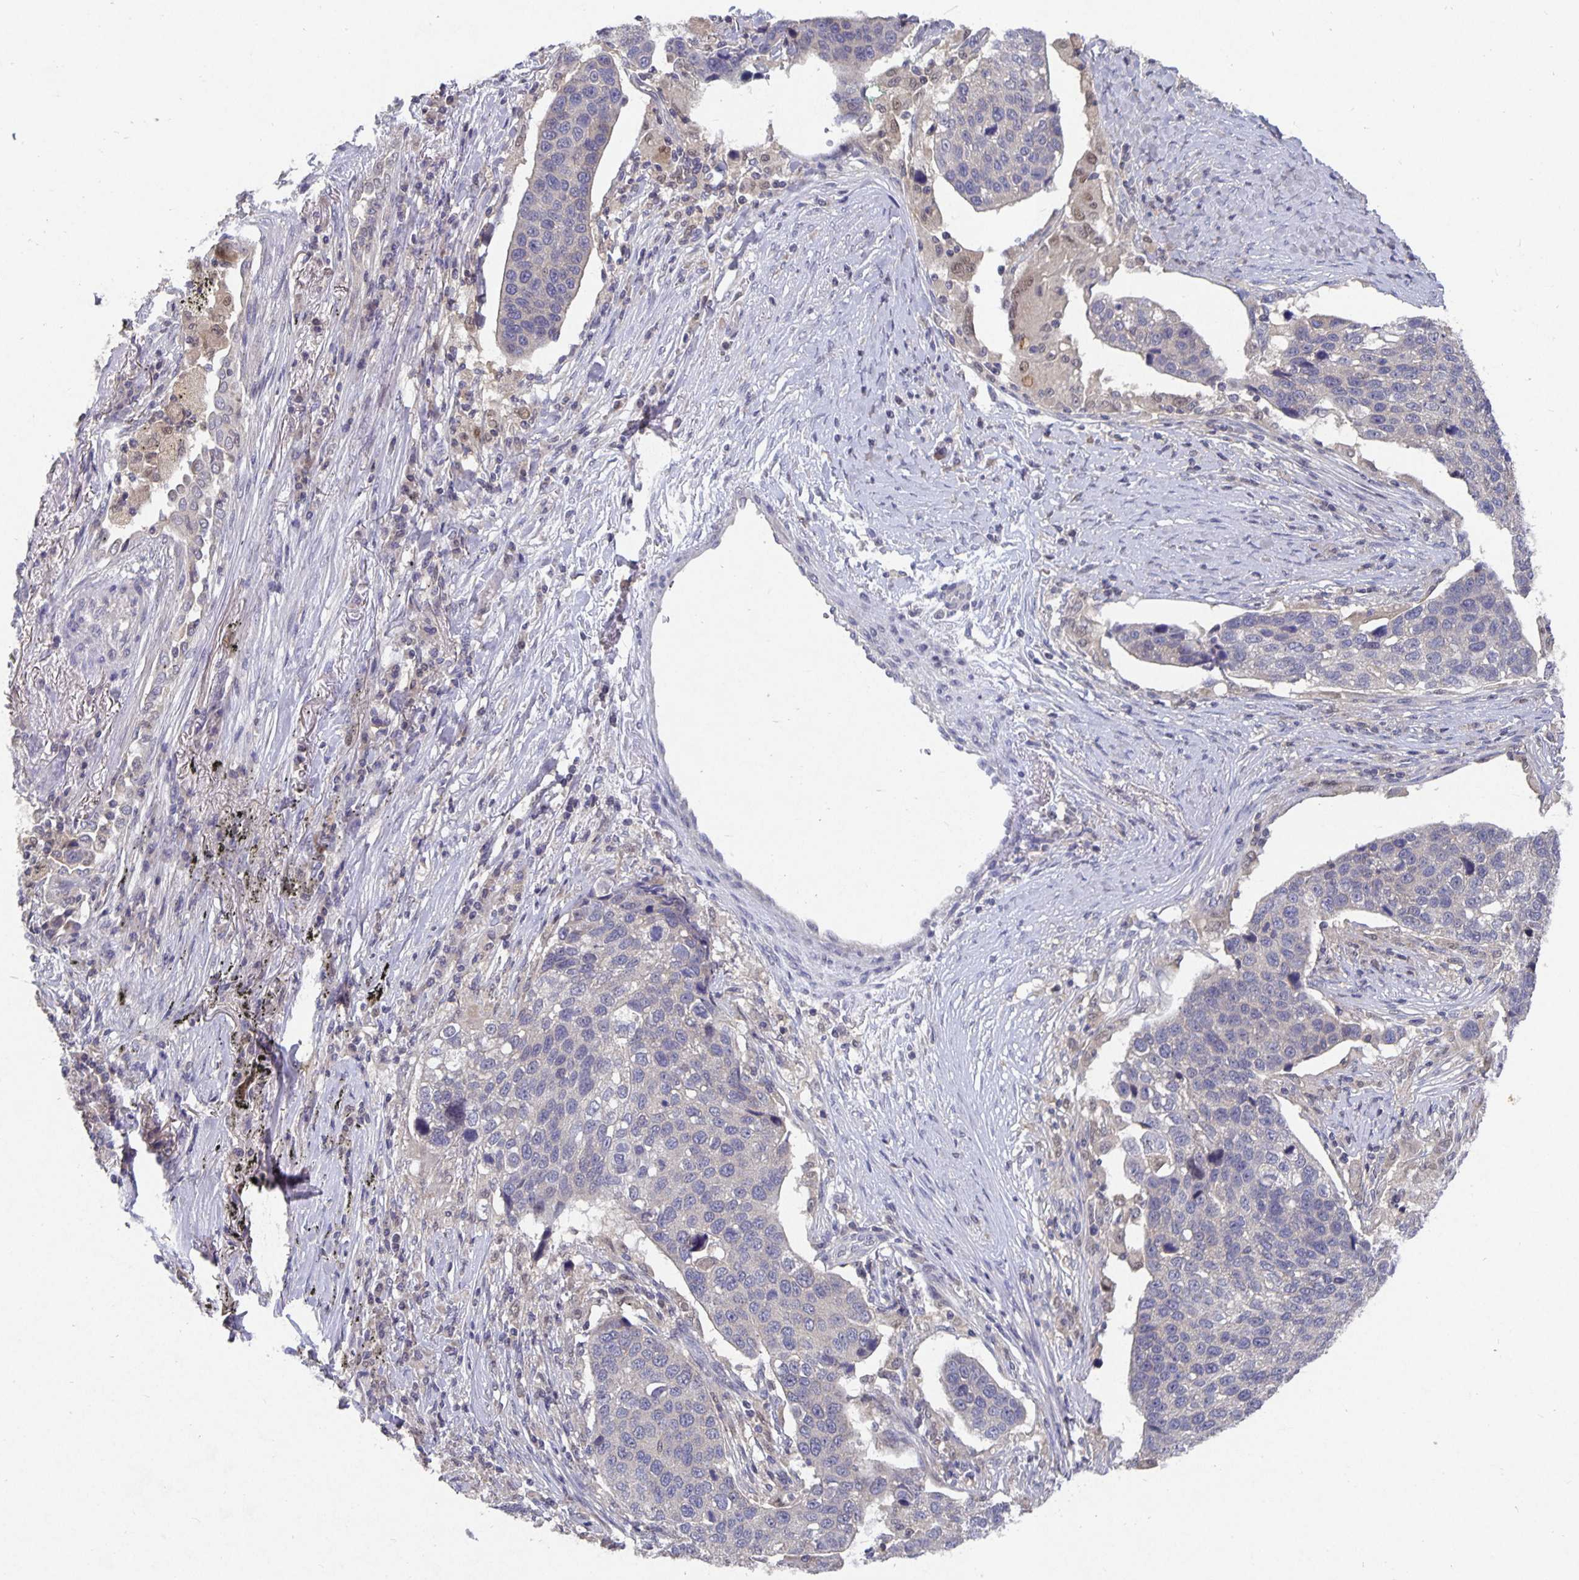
{"staining": {"intensity": "negative", "quantity": "none", "location": "none"}, "tissue": "lung cancer", "cell_type": "Tumor cells", "image_type": "cancer", "snomed": [{"axis": "morphology", "description": "Squamous cell carcinoma, NOS"}, {"axis": "topography", "description": "Lymph node"}, {"axis": "topography", "description": "Lung"}], "caption": "Immunohistochemistry of lung squamous cell carcinoma reveals no staining in tumor cells. The staining is performed using DAB brown chromogen with nuclei counter-stained in using hematoxylin.", "gene": "HEPN1", "patient": {"sex": "male", "age": 61}}